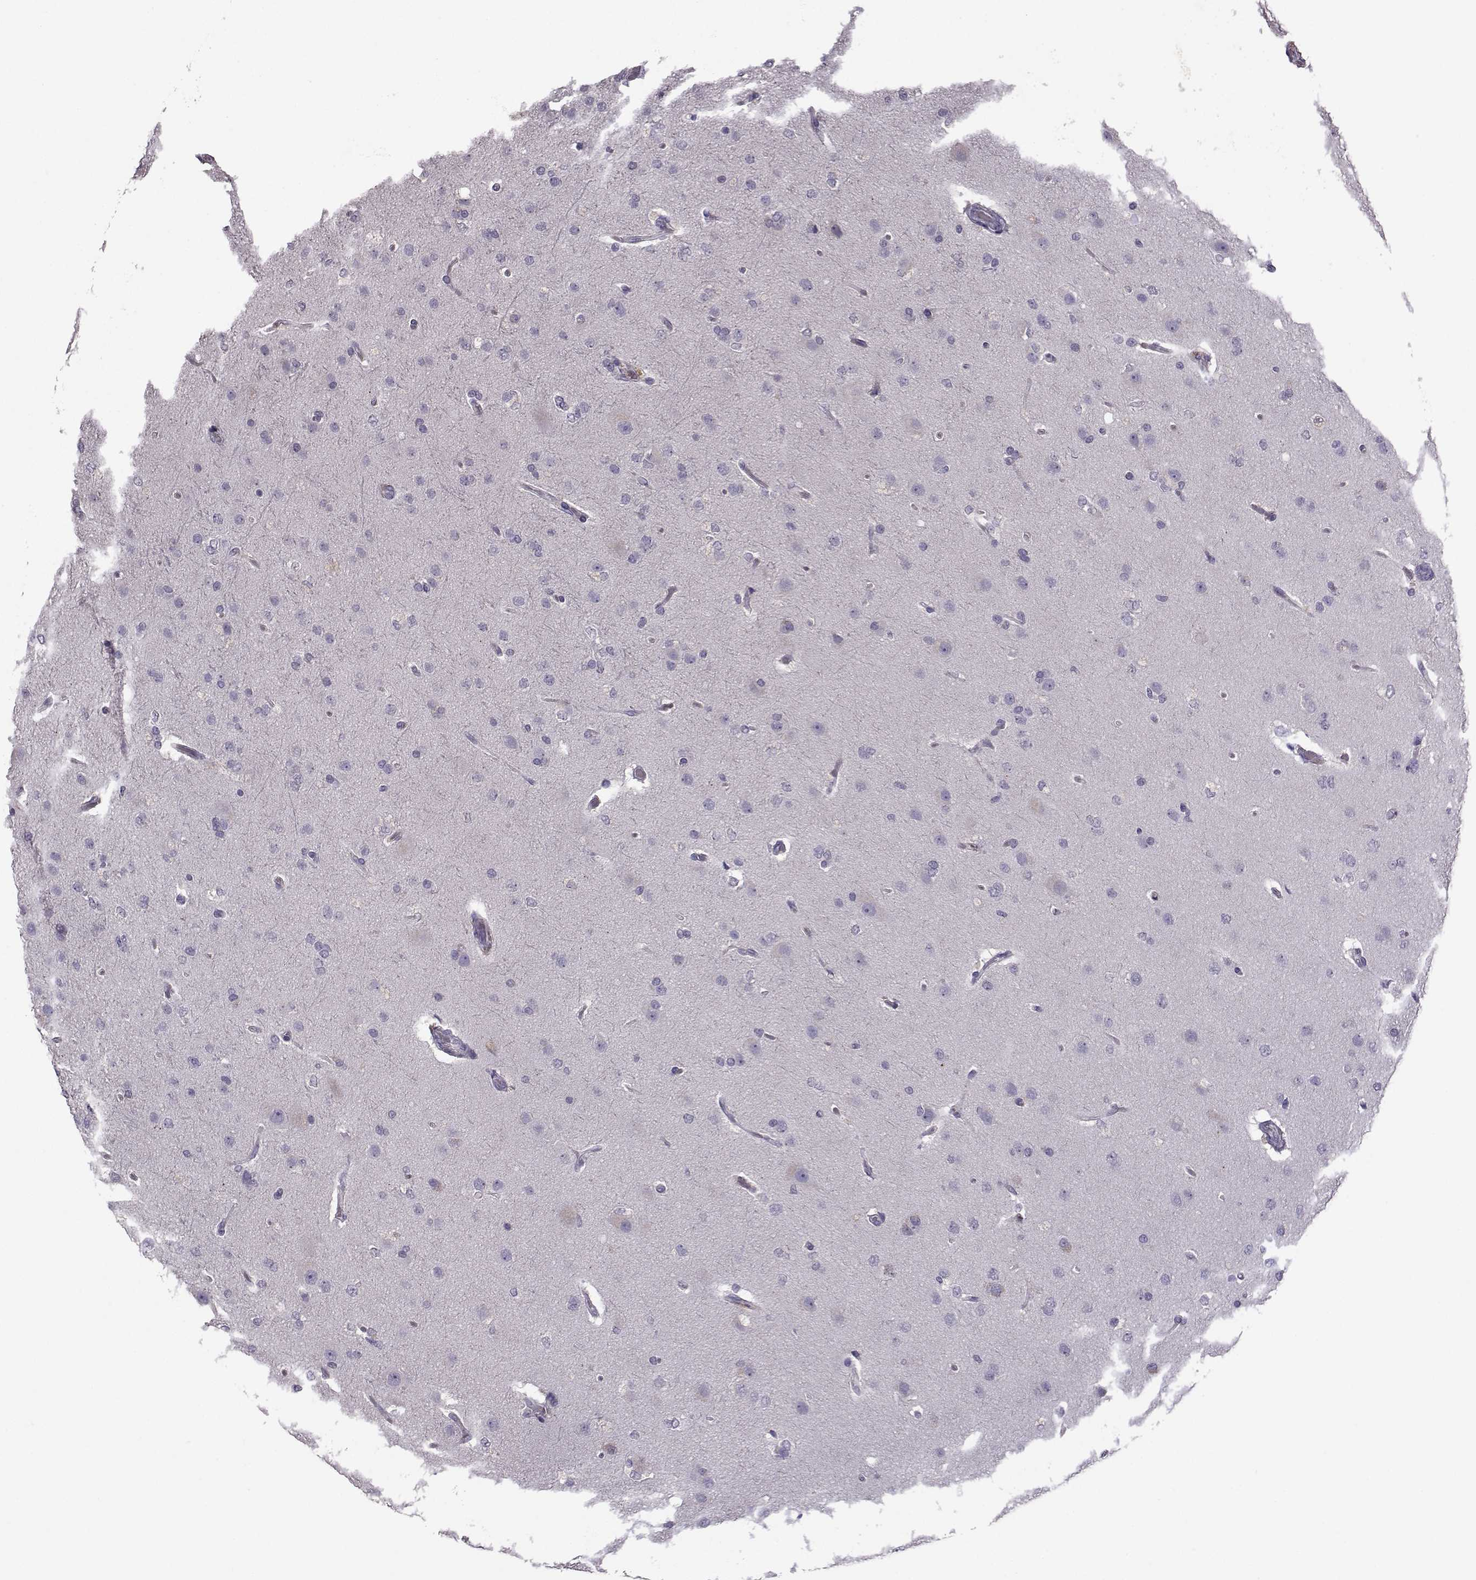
{"staining": {"intensity": "negative", "quantity": "none", "location": "none"}, "tissue": "glioma", "cell_type": "Tumor cells", "image_type": "cancer", "snomed": [{"axis": "morphology", "description": "Glioma, malignant, High grade"}, {"axis": "topography", "description": "Brain"}], "caption": "A histopathology image of human malignant glioma (high-grade) is negative for staining in tumor cells. (Immunohistochemistry, brightfield microscopy, high magnification).", "gene": "FCAMR", "patient": {"sex": "male", "age": 68}}